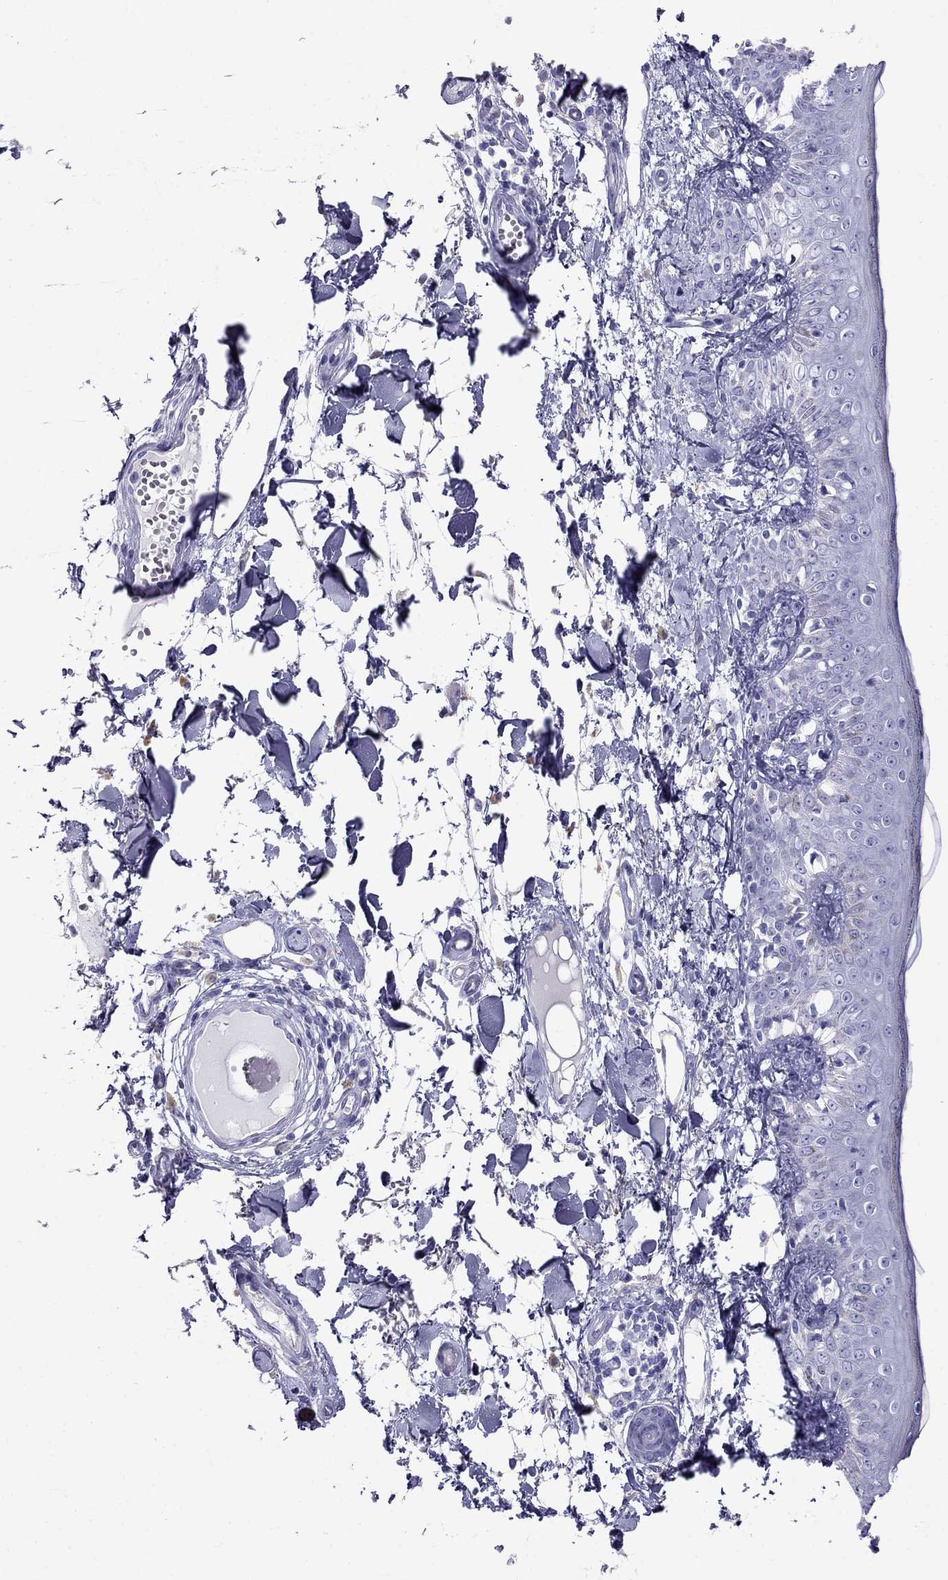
{"staining": {"intensity": "negative", "quantity": "none", "location": "none"}, "tissue": "skin", "cell_type": "Fibroblasts", "image_type": "normal", "snomed": [{"axis": "morphology", "description": "Normal tissue, NOS"}, {"axis": "topography", "description": "Skin"}], "caption": "This photomicrograph is of benign skin stained with immunohistochemistry (IHC) to label a protein in brown with the nuclei are counter-stained blue. There is no staining in fibroblasts. (Brightfield microscopy of DAB (3,3'-diaminobenzidine) immunohistochemistry (IHC) at high magnification).", "gene": "MC5R", "patient": {"sex": "male", "age": 76}}